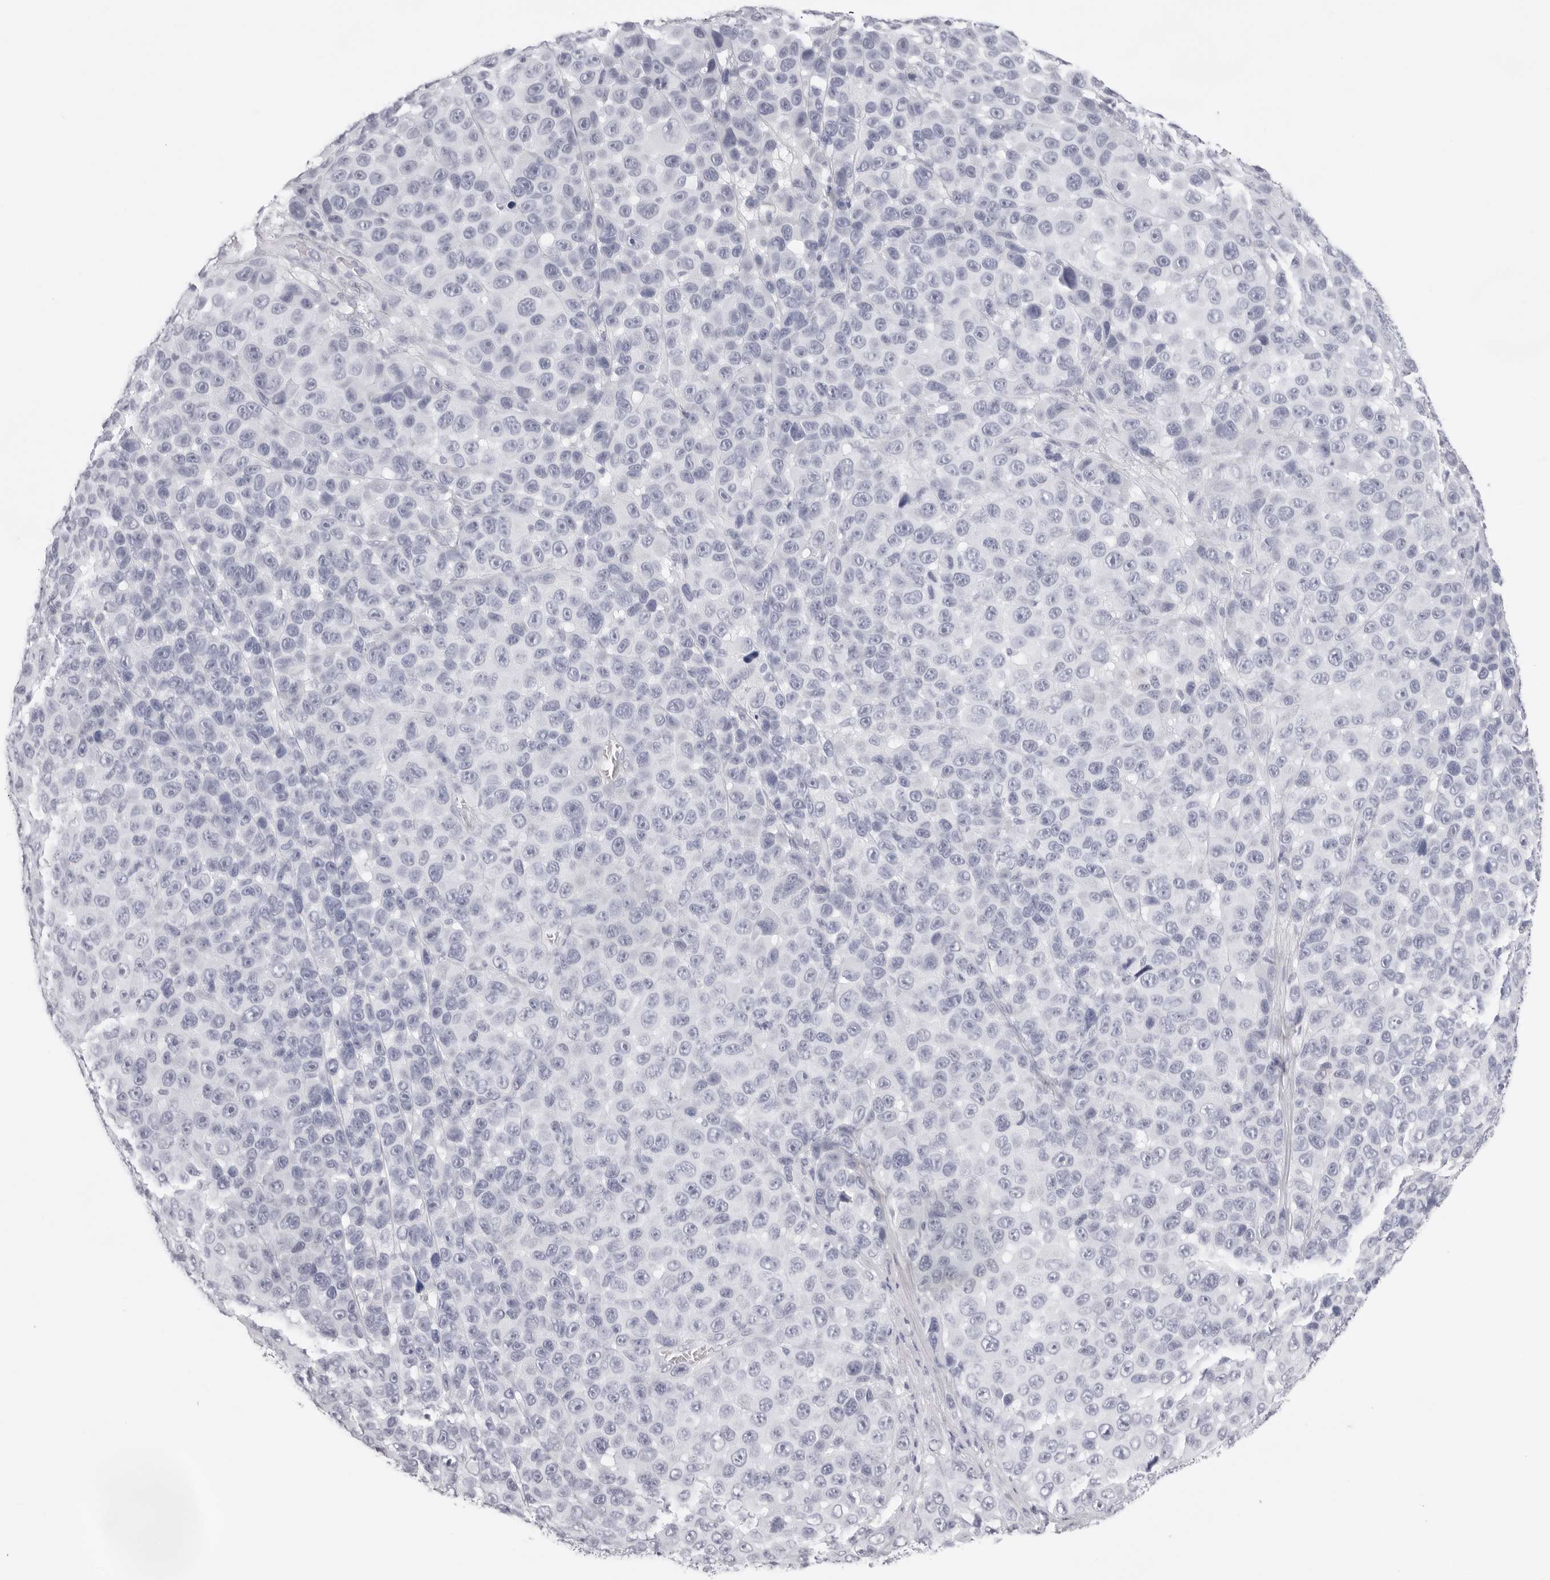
{"staining": {"intensity": "negative", "quantity": "none", "location": "none"}, "tissue": "melanoma", "cell_type": "Tumor cells", "image_type": "cancer", "snomed": [{"axis": "morphology", "description": "Malignant melanoma, NOS"}, {"axis": "topography", "description": "Skin"}], "caption": "Immunohistochemistry (IHC) of human malignant melanoma demonstrates no staining in tumor cells. The staining was performed using DAB to visualize the protein expression in brown, while the nuclei were stained in blue with hematoxylin (Magnification: 20x).", "gene": "CST5", "patient": {"sex": "male", "age": 53}}